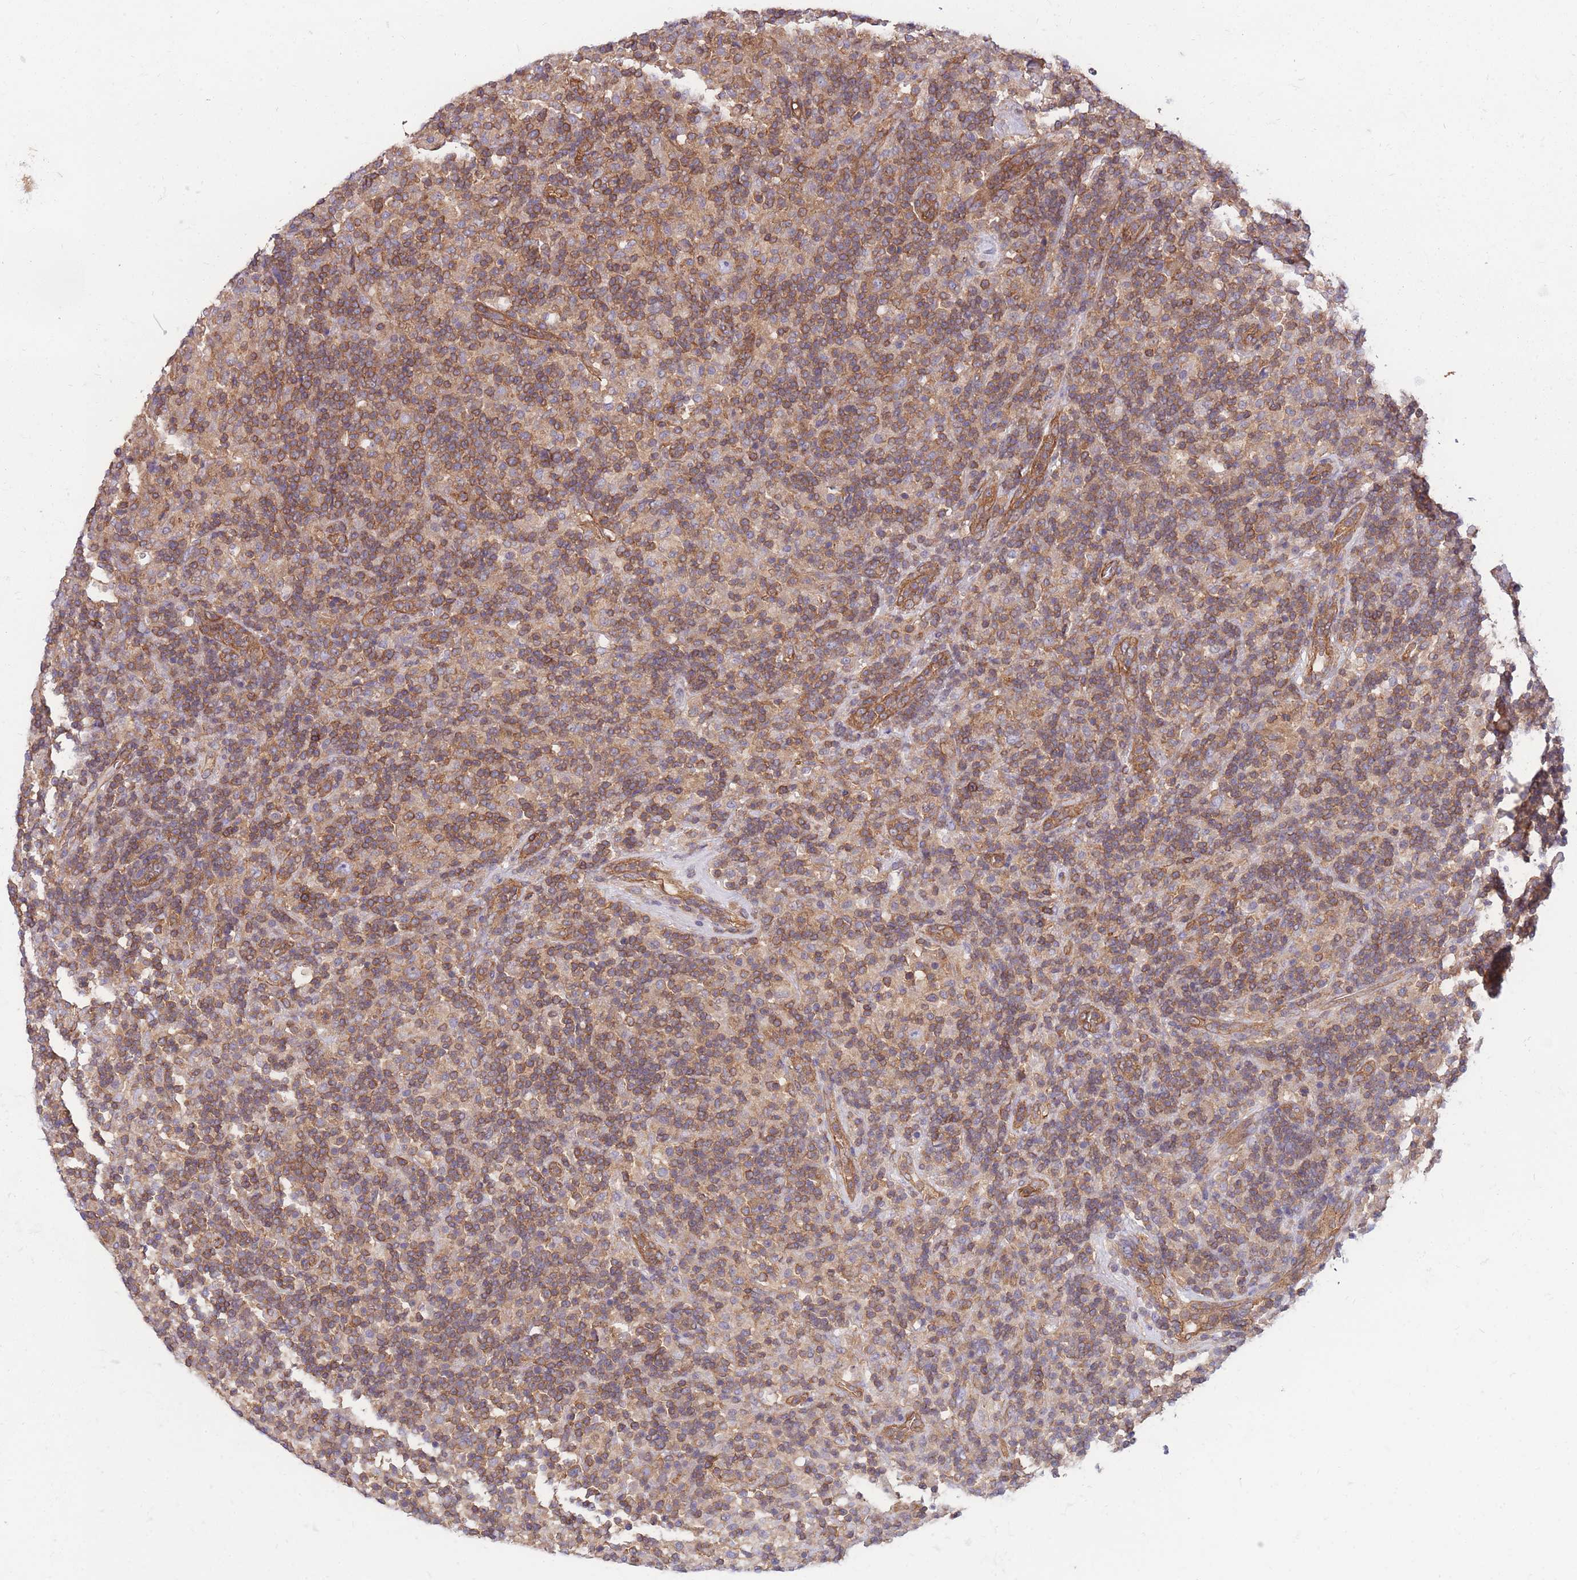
{"staining": {"intensity": "weak", "quantity": "25%-75%", "location": "cytoplasmic/membranous"}, "tissue": "lymphoma", "cell_type": "Tumor cells", "image_type": "cancer", "snomed": [{"axis": "morphology", "description": "Hodgkin's disease, NOS"}, {"axis": "topography", "description": "Lymph node"}], "caption": "Protein analysis of lymphoma tissue displays weak cytoplasmic/membranous positivity in about 25%-75% of tumor cells. (DAB IHC, brown staining for protein, blue staining for nuclei).", "gene": "GGA1", "patient": {"sex": "male", "age": 70}}